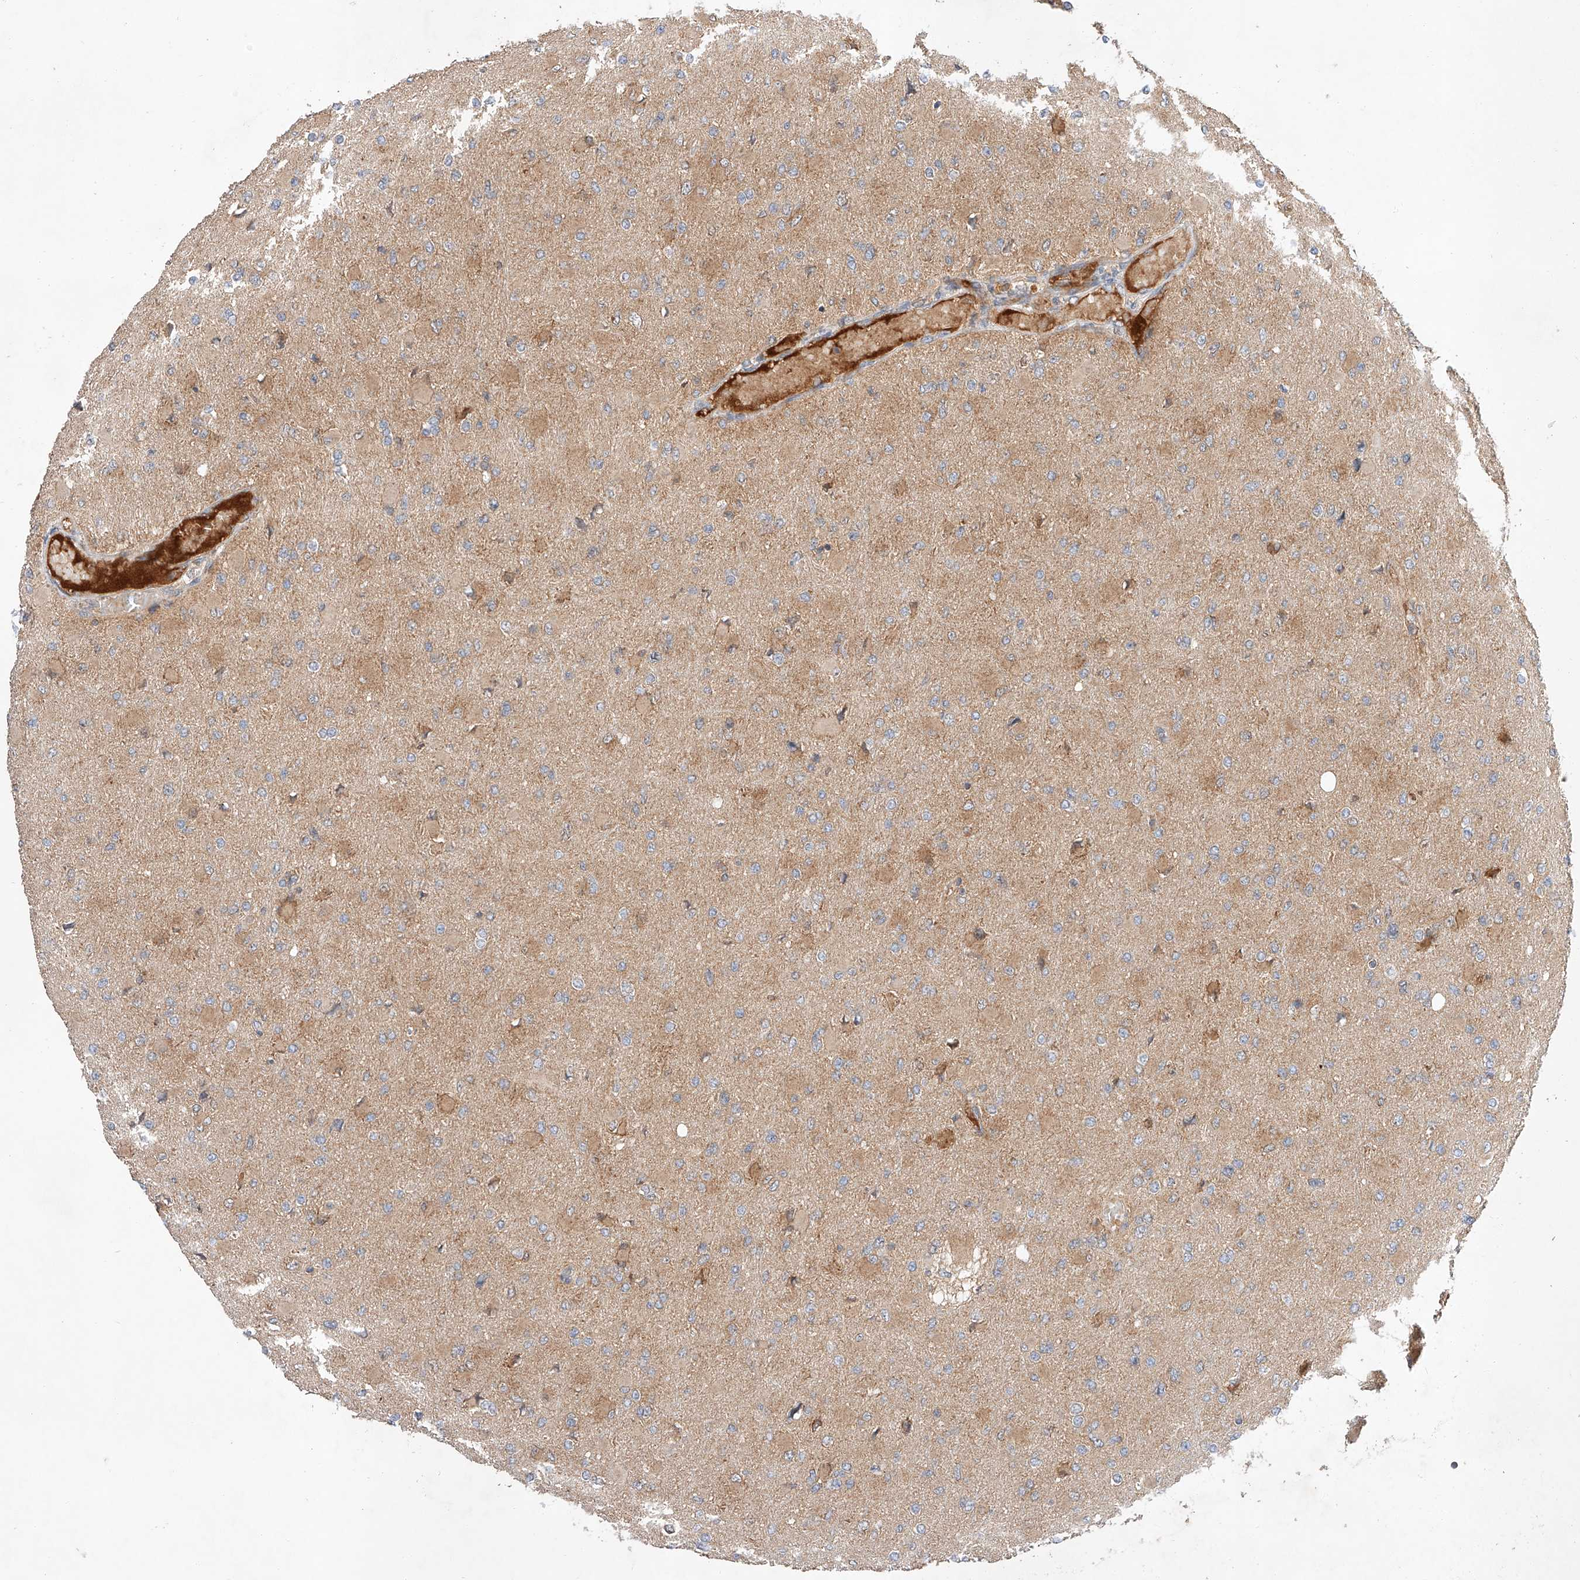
{"staining": {"intensity": "weak", "quantity": "<25%", "location": "cytoplasmic/membranous"}, "tissue": "glioma", "cell_type": "Tumor cells", "image_type": "cancer", "snomed": [{"axis": "morphology", "description": "Glioma, malignant, High grade"}, {"axis": "topography", "description": "Cerebral cortex"}], "caption": "This is an IHC image of human malignant glioma (high-grade). There is no positivity in tumor cells.", "gene": "RAB23", "patient": {"sex": "female", "age": 36}}